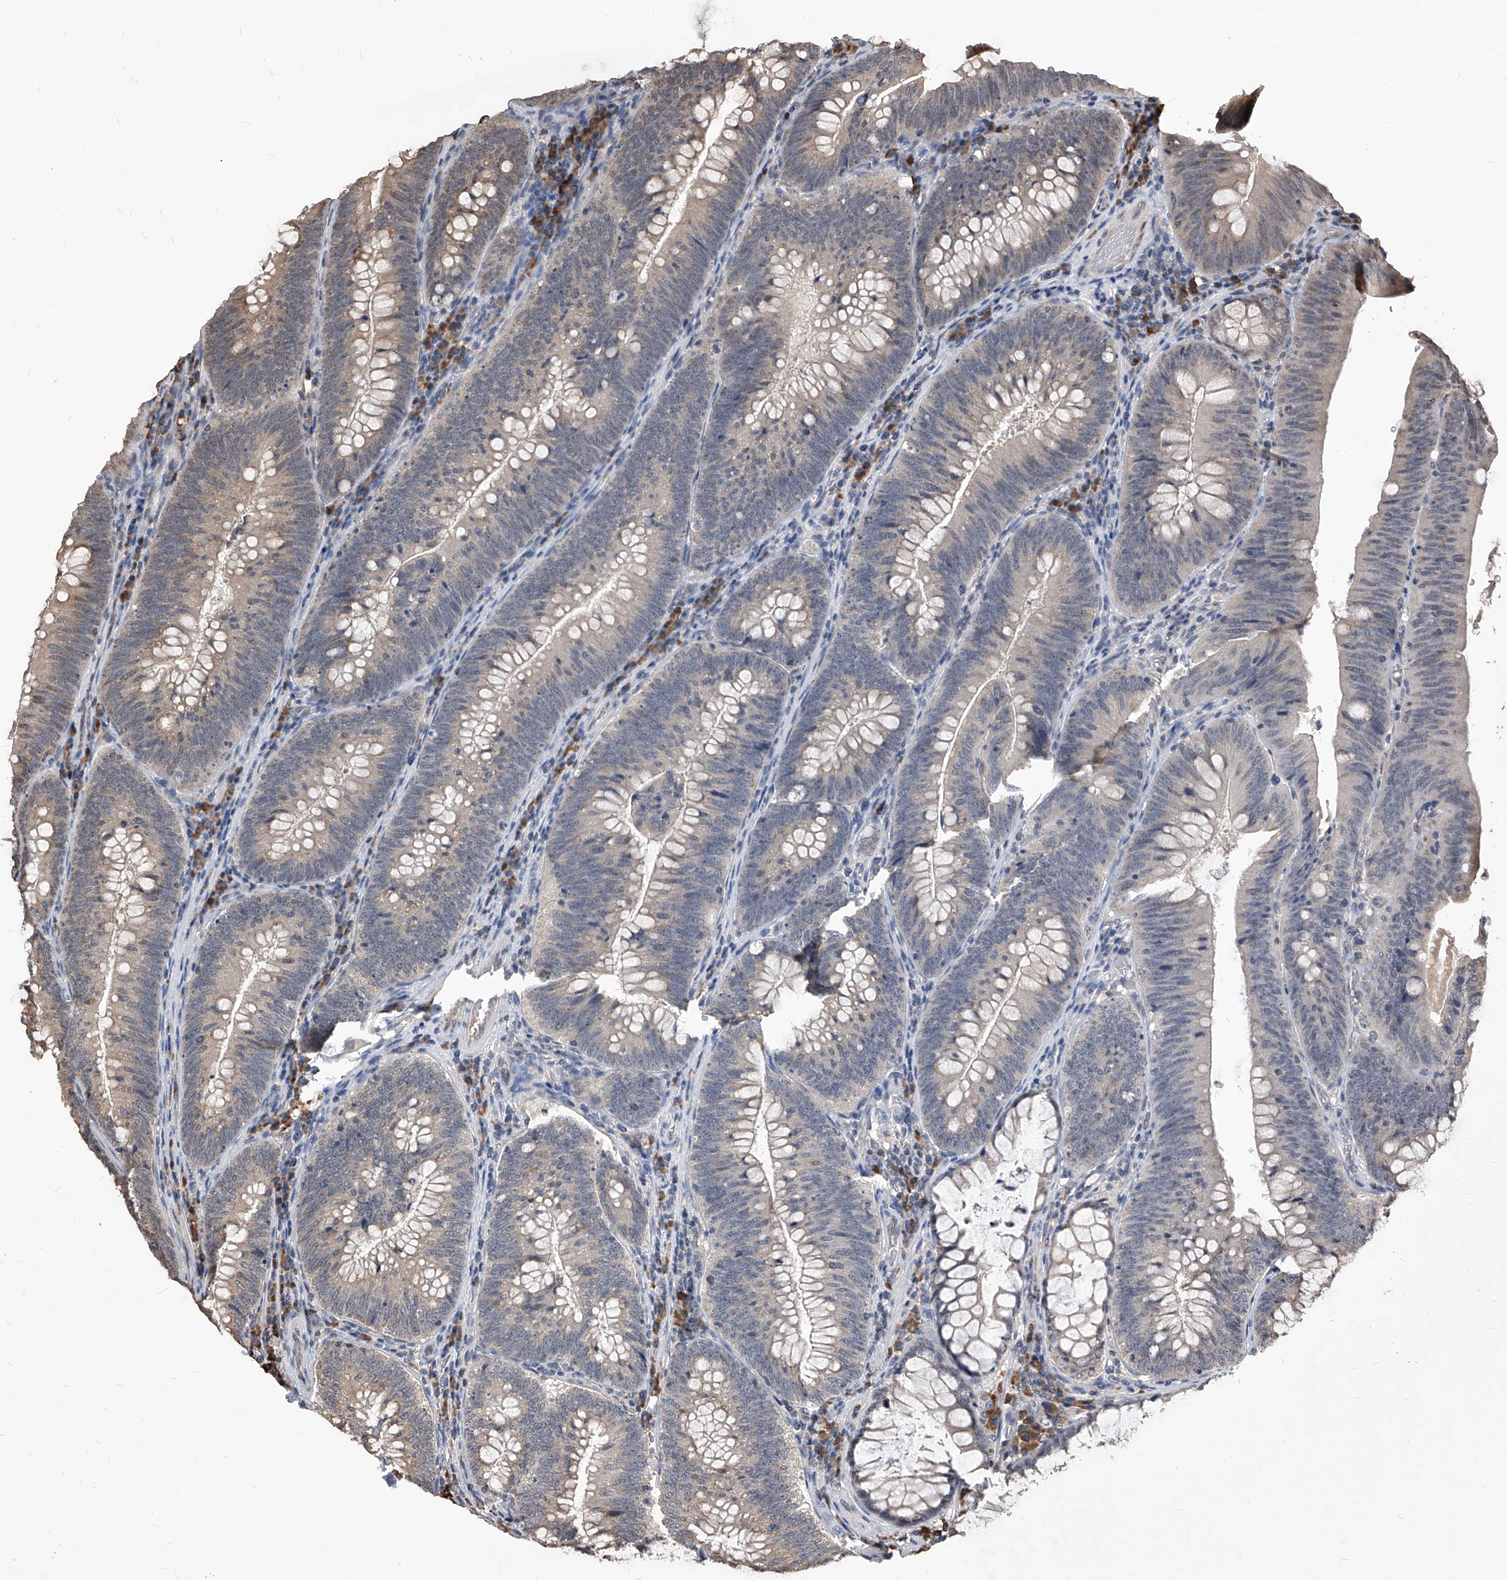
{"staining": {"intensity": "weak", "quantity": "<25%", "location": "cytoplasmic/membranous"}, "tissue": "colorectal cancer", "cell_type": "Tumor cells", "image_type": "cancer", "snomed": [{"axis": "morphology", "description": "Normal tissue, NOS"}, {"axis": "topography", "description": "Colon"}], "caption": "High power microscopy photomicrograph of an IHC image of colorectal cancer, revealing no significant expression in tumor cells. (DAB immunohistochemistry visualized using brightfield microscopy, high magnification).", "gene": "ID1", "patient": {"sex": "female", "age": 82}}